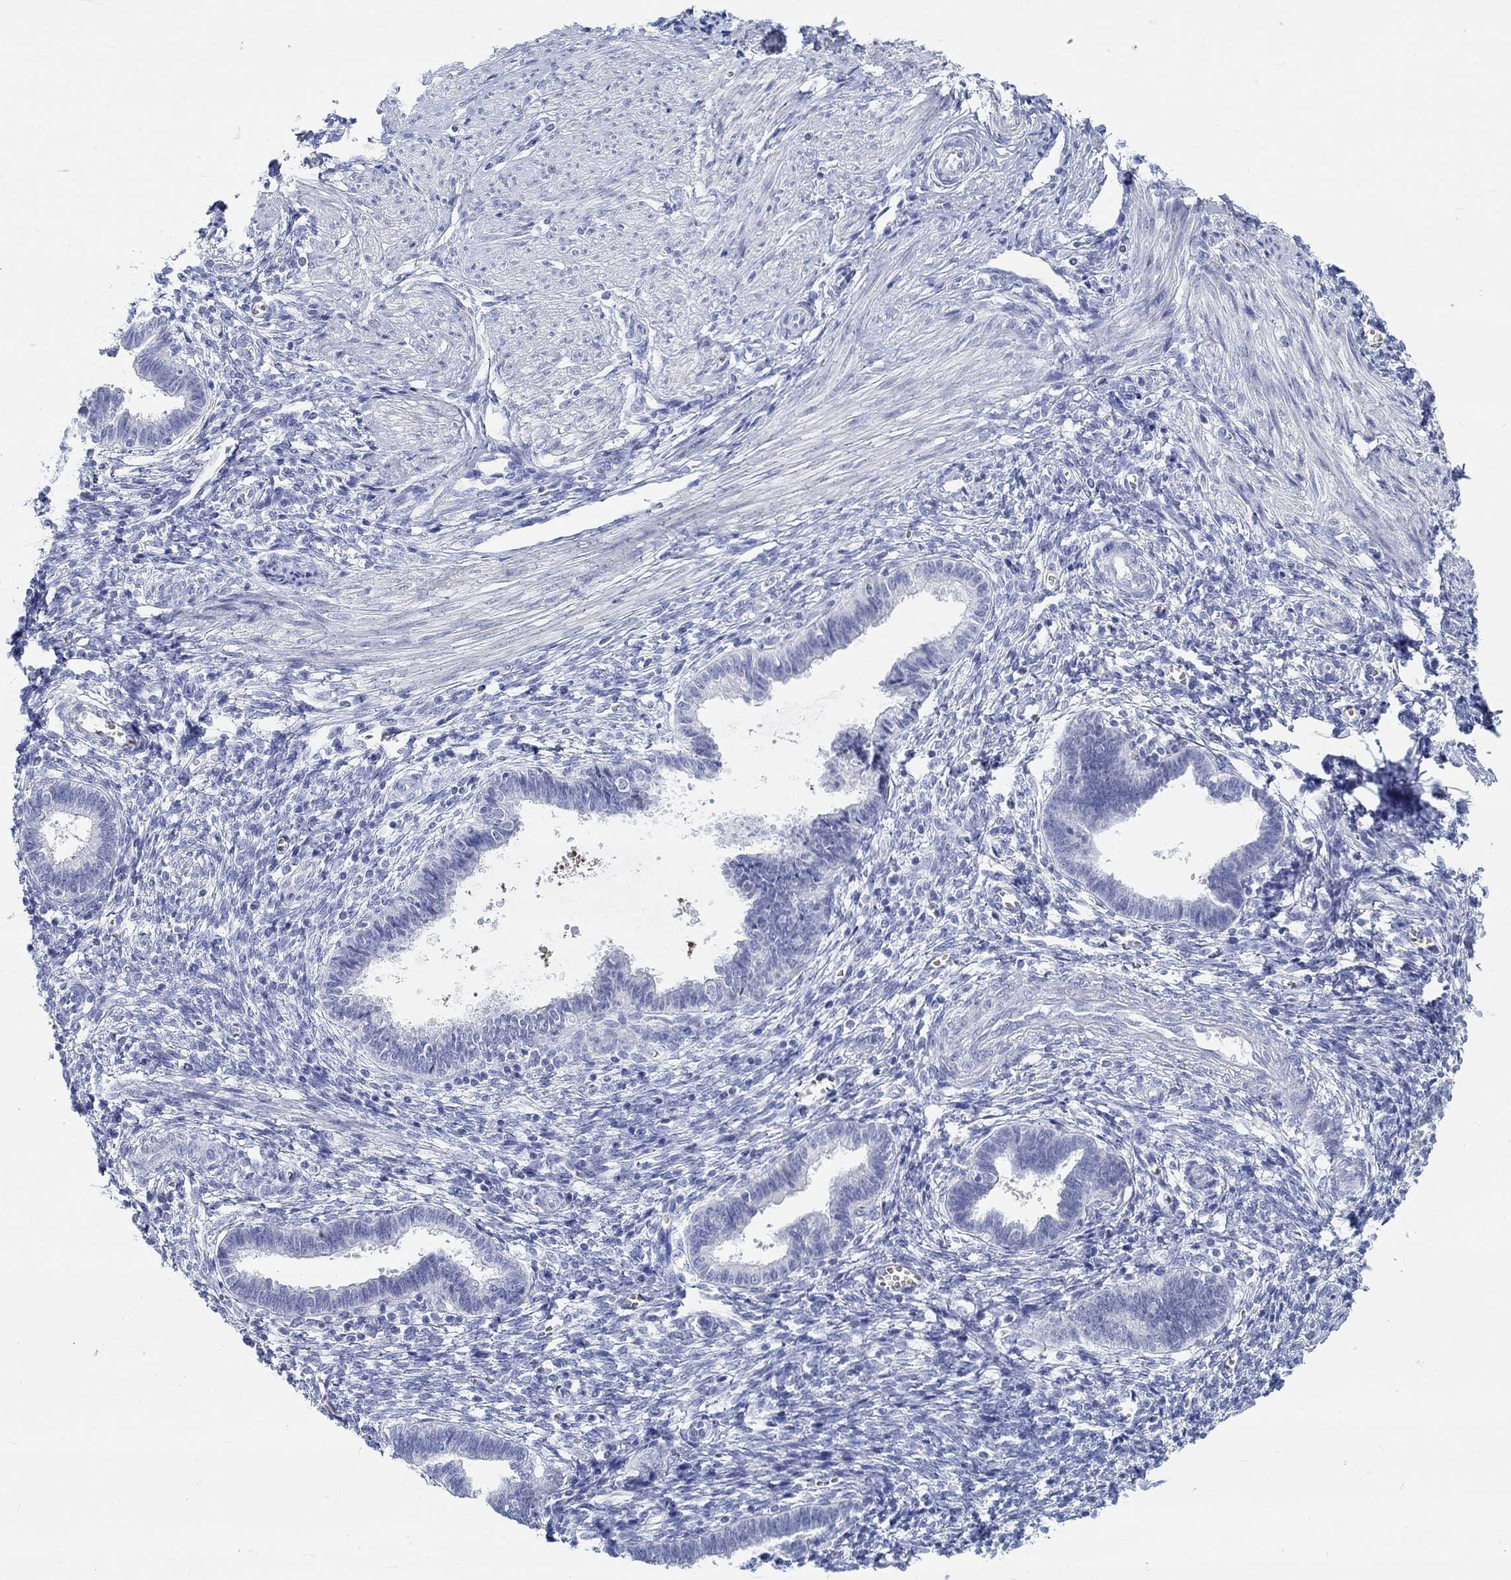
{"staining": {"intensity": "negative", "quantity": "none", "location": "none"}, "tissue": "endometrium", "cell_type": "Cells in endometrial stroma", "image_type": "normal", "snomed": [{"axis": "morphology", "description": "Normal tissue, NOS"}, {"axis": "topography", "description": "Cervix"}, {"axis": "topography", "description": "Endometrium"}], "caption": "An immunohistochemistry (IHC) histopathology image of normal endometrium is shown. There is no staining in cells in endometrial stroma of endometrium.", "gene": "GRIA3", "patient": {"sex": "female", "age": 37}}